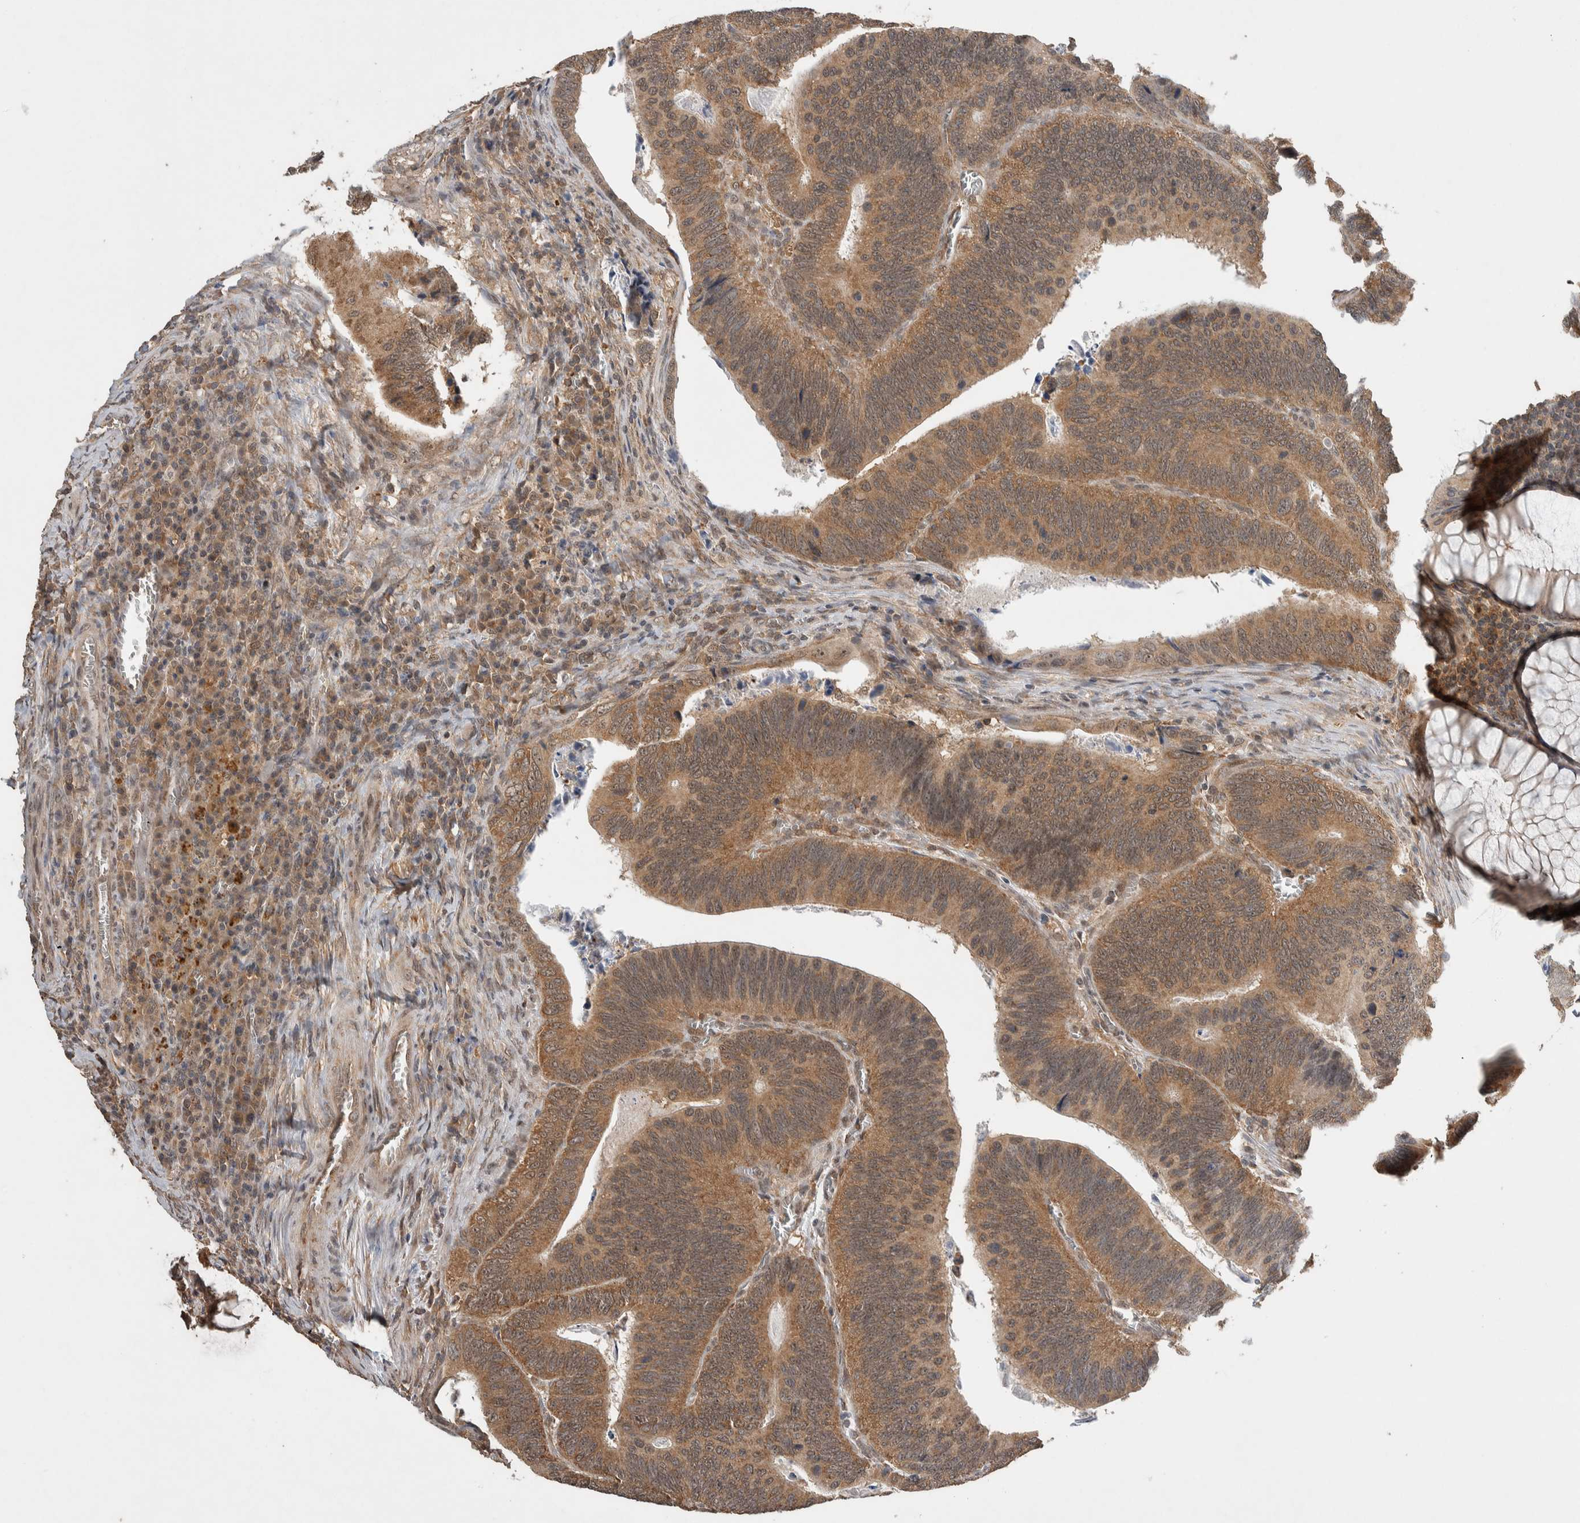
{"staining": {"intensity": "moderate", "quantity": ">75%", "location": "cytoplasmic/membranous"}, "tissue": "colorectal cancer", "cell_type": "Tumor cells", "image_type": "cancer", "snomed": [{"axis": "morphology", "description": "Inflammation, NOS"}, {"axis": "morphology", "description": "Adenocarcinoma, NOS"}, {"axis": "topography", "description": "Colon"}], "caption": "Moderate cytoplasmic/membranous protein expression is seen in approximately >75% of tumor cells in adenocarcinoma (colorectal).", "gene": "DVL2", "patient": {"sex": "male", "age": 72}}